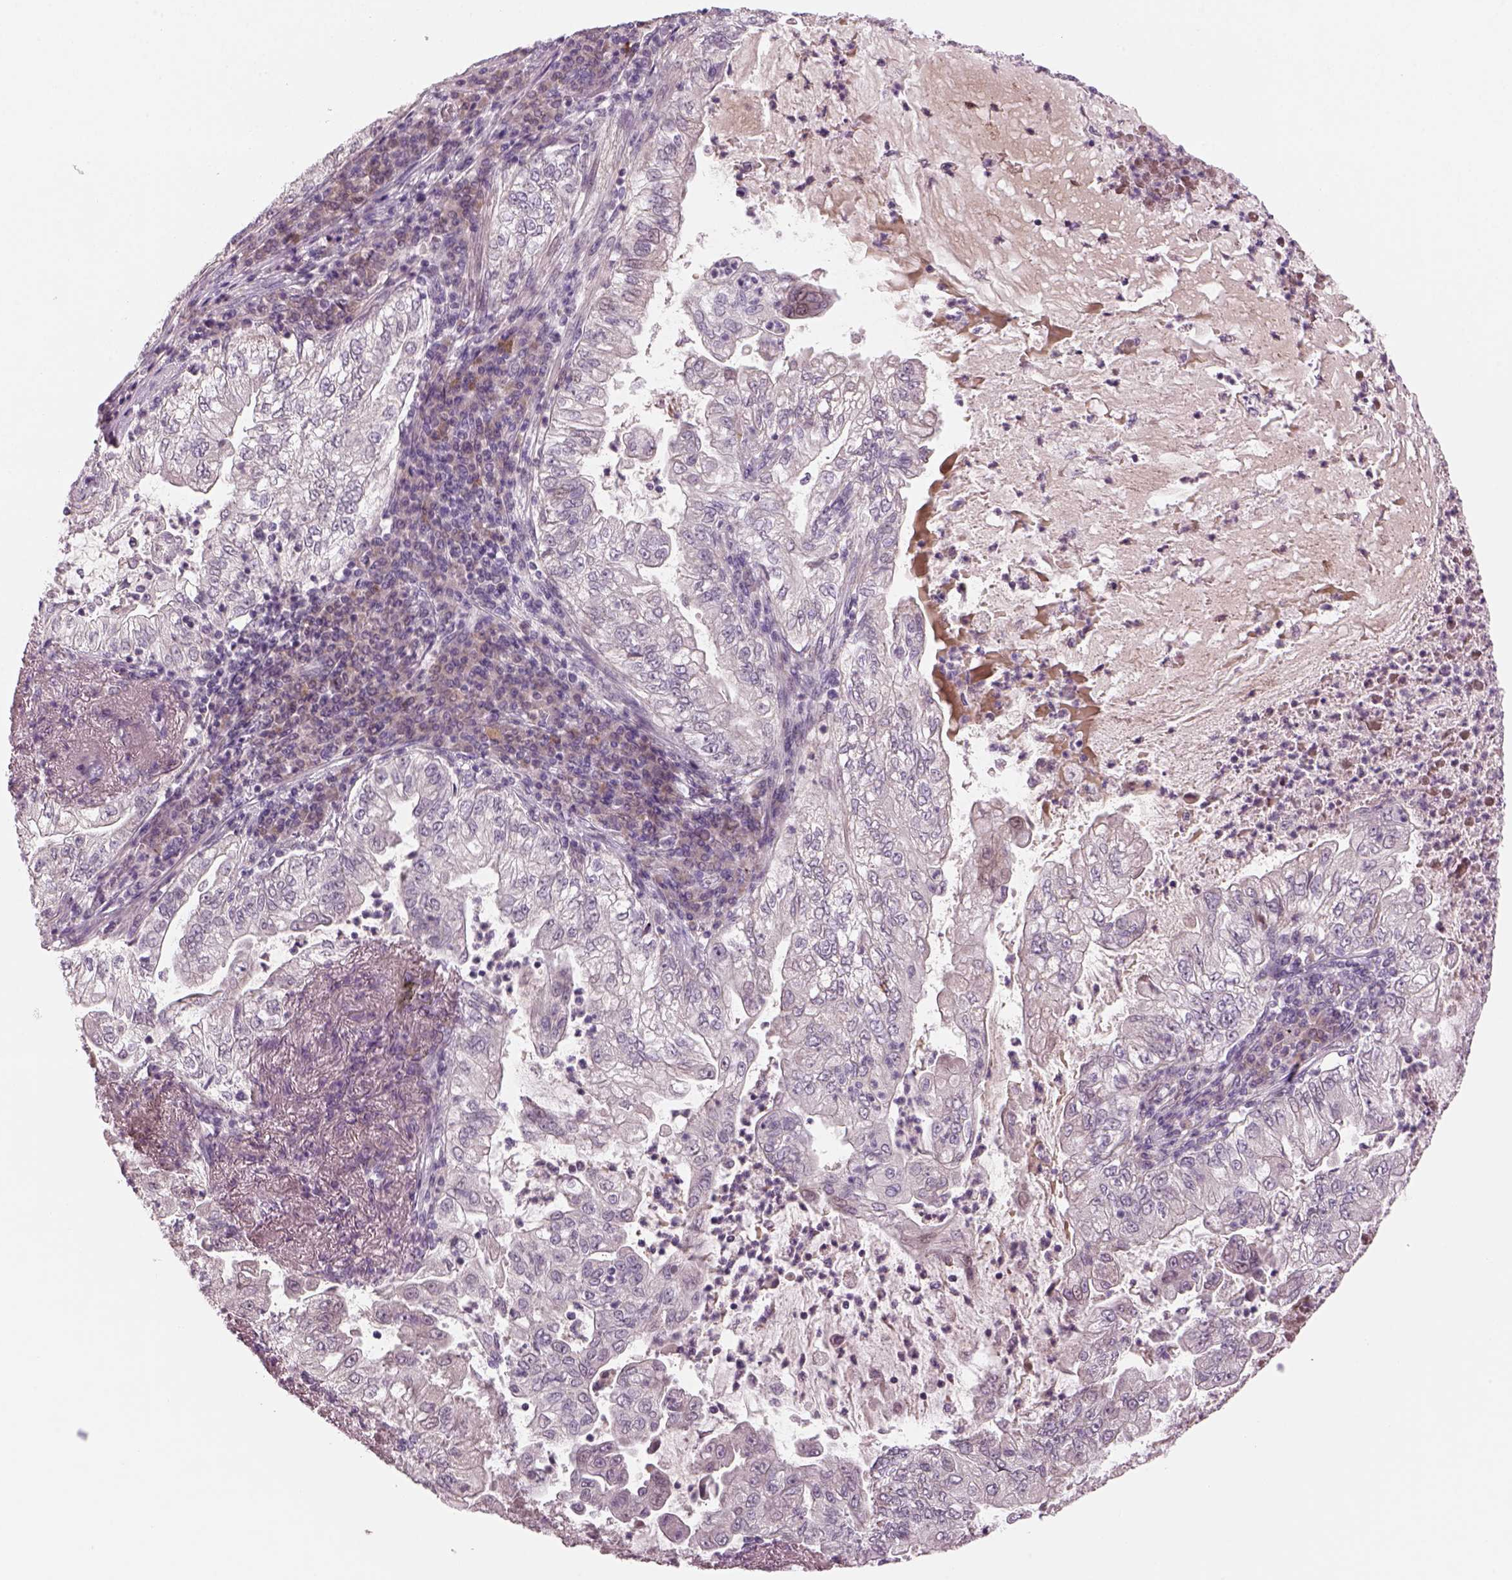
{"staining": {"intensity": "negative", "quantity": "none", "location": "none"}, "tissue": "lung cancer", "cell_type": "Tumor cells", "image_type": "cancer", "snomed": [{"axis": "morphology", "description": "Adenocarcinoma, NOS"}, {"axis": "topography", "description": "Lung"}], "caption": "The histopathology image shows no staining of tumor cells in lung adenocarcinoma. (Immunohistochemistry (ihc), brightfield microscopy, high magnification).", "gene": "PENK", "patient": {"sex": "female", "age": 73}}